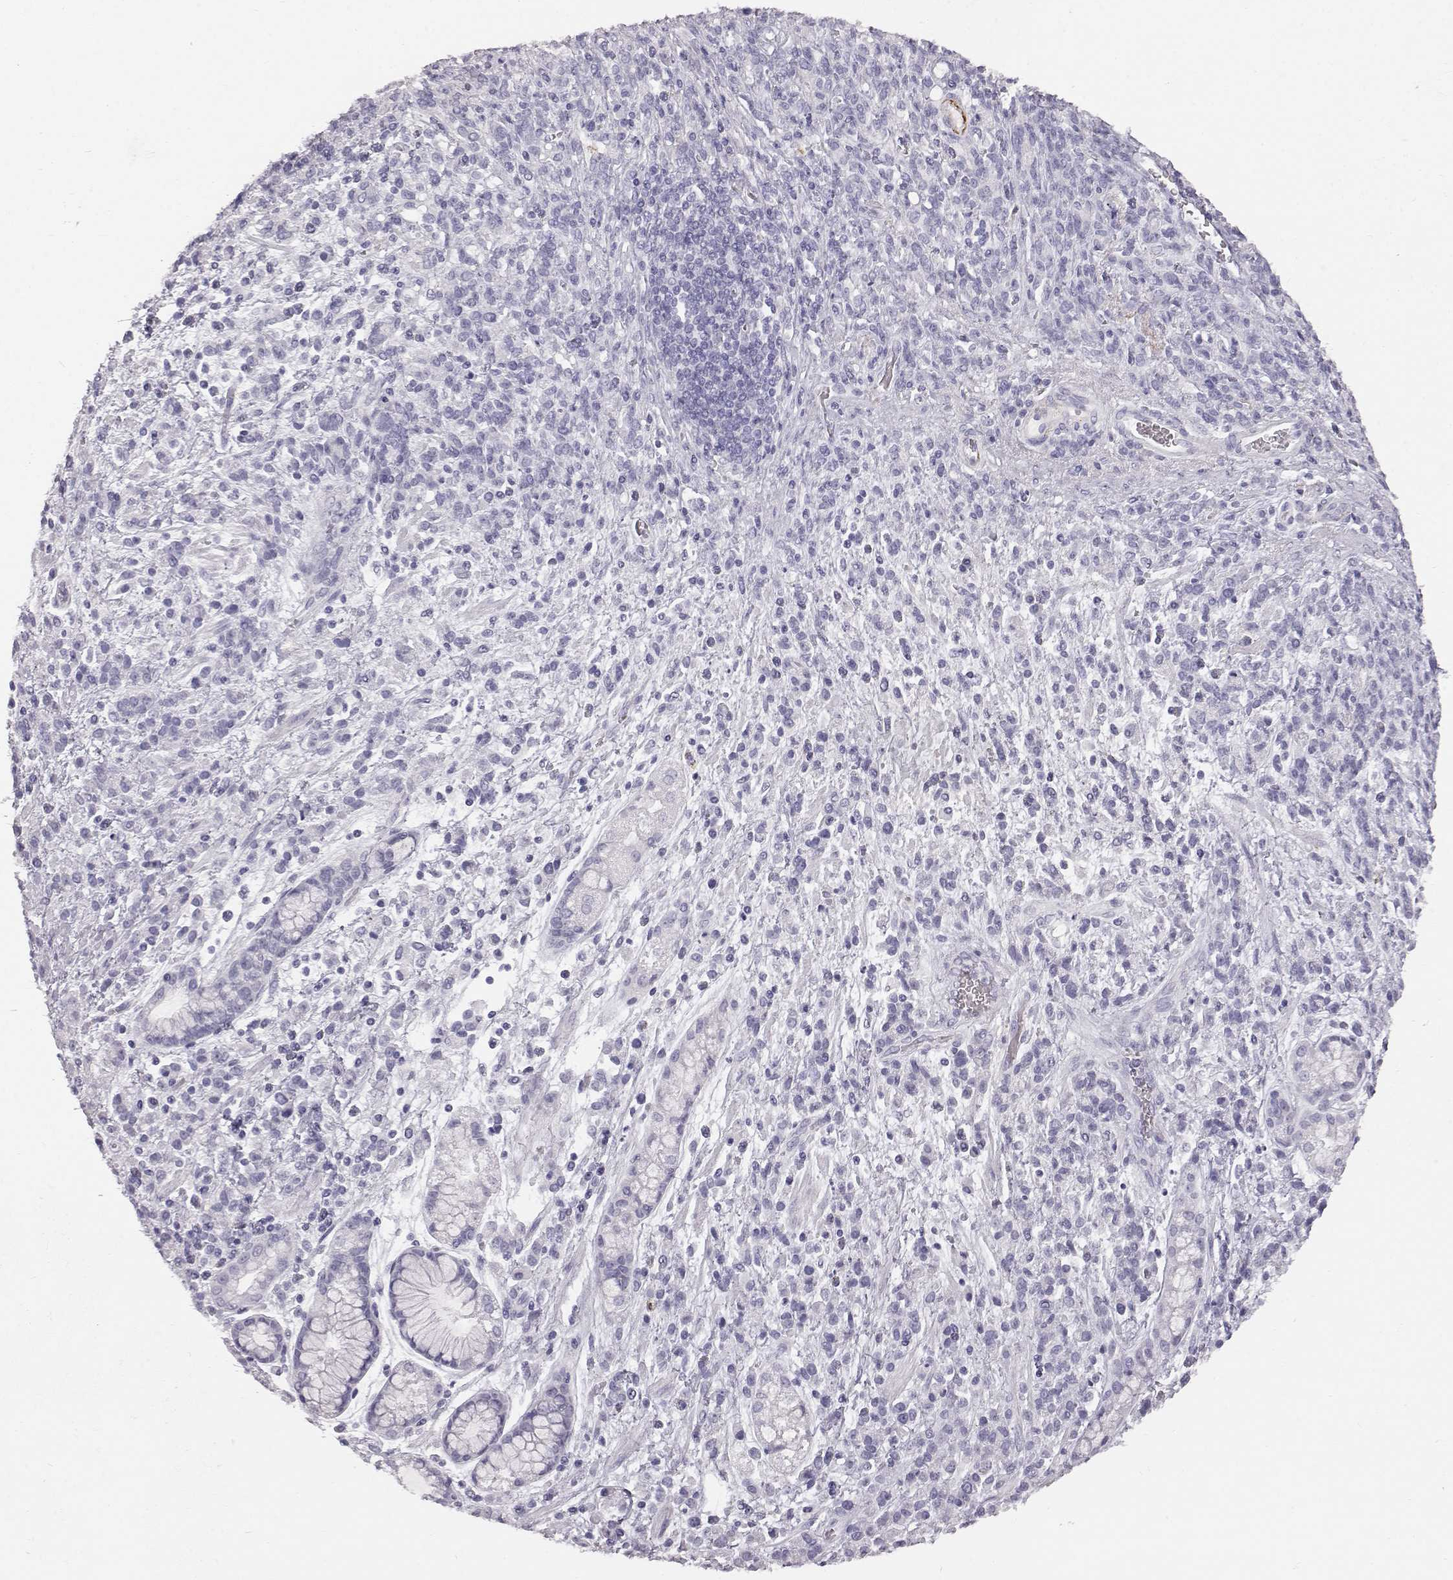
{"staining": {"intensity": "negative", "quantity": "none", "location": "none"}, "tissue": "stomach cancer", "cell_type": "Tumor cells", "image_type": "cancer", "snomed": [{"axis": "morphology", "description": "Adenocarcinoma, NOS"}, {"axis": "topography", "description": "Stomach"}], "caption": "Tumor cells are negative for protein expression in human stomach cancer.", "gene": "KRTAP16-1", "patient": {"sex": "female", "age": 57}}